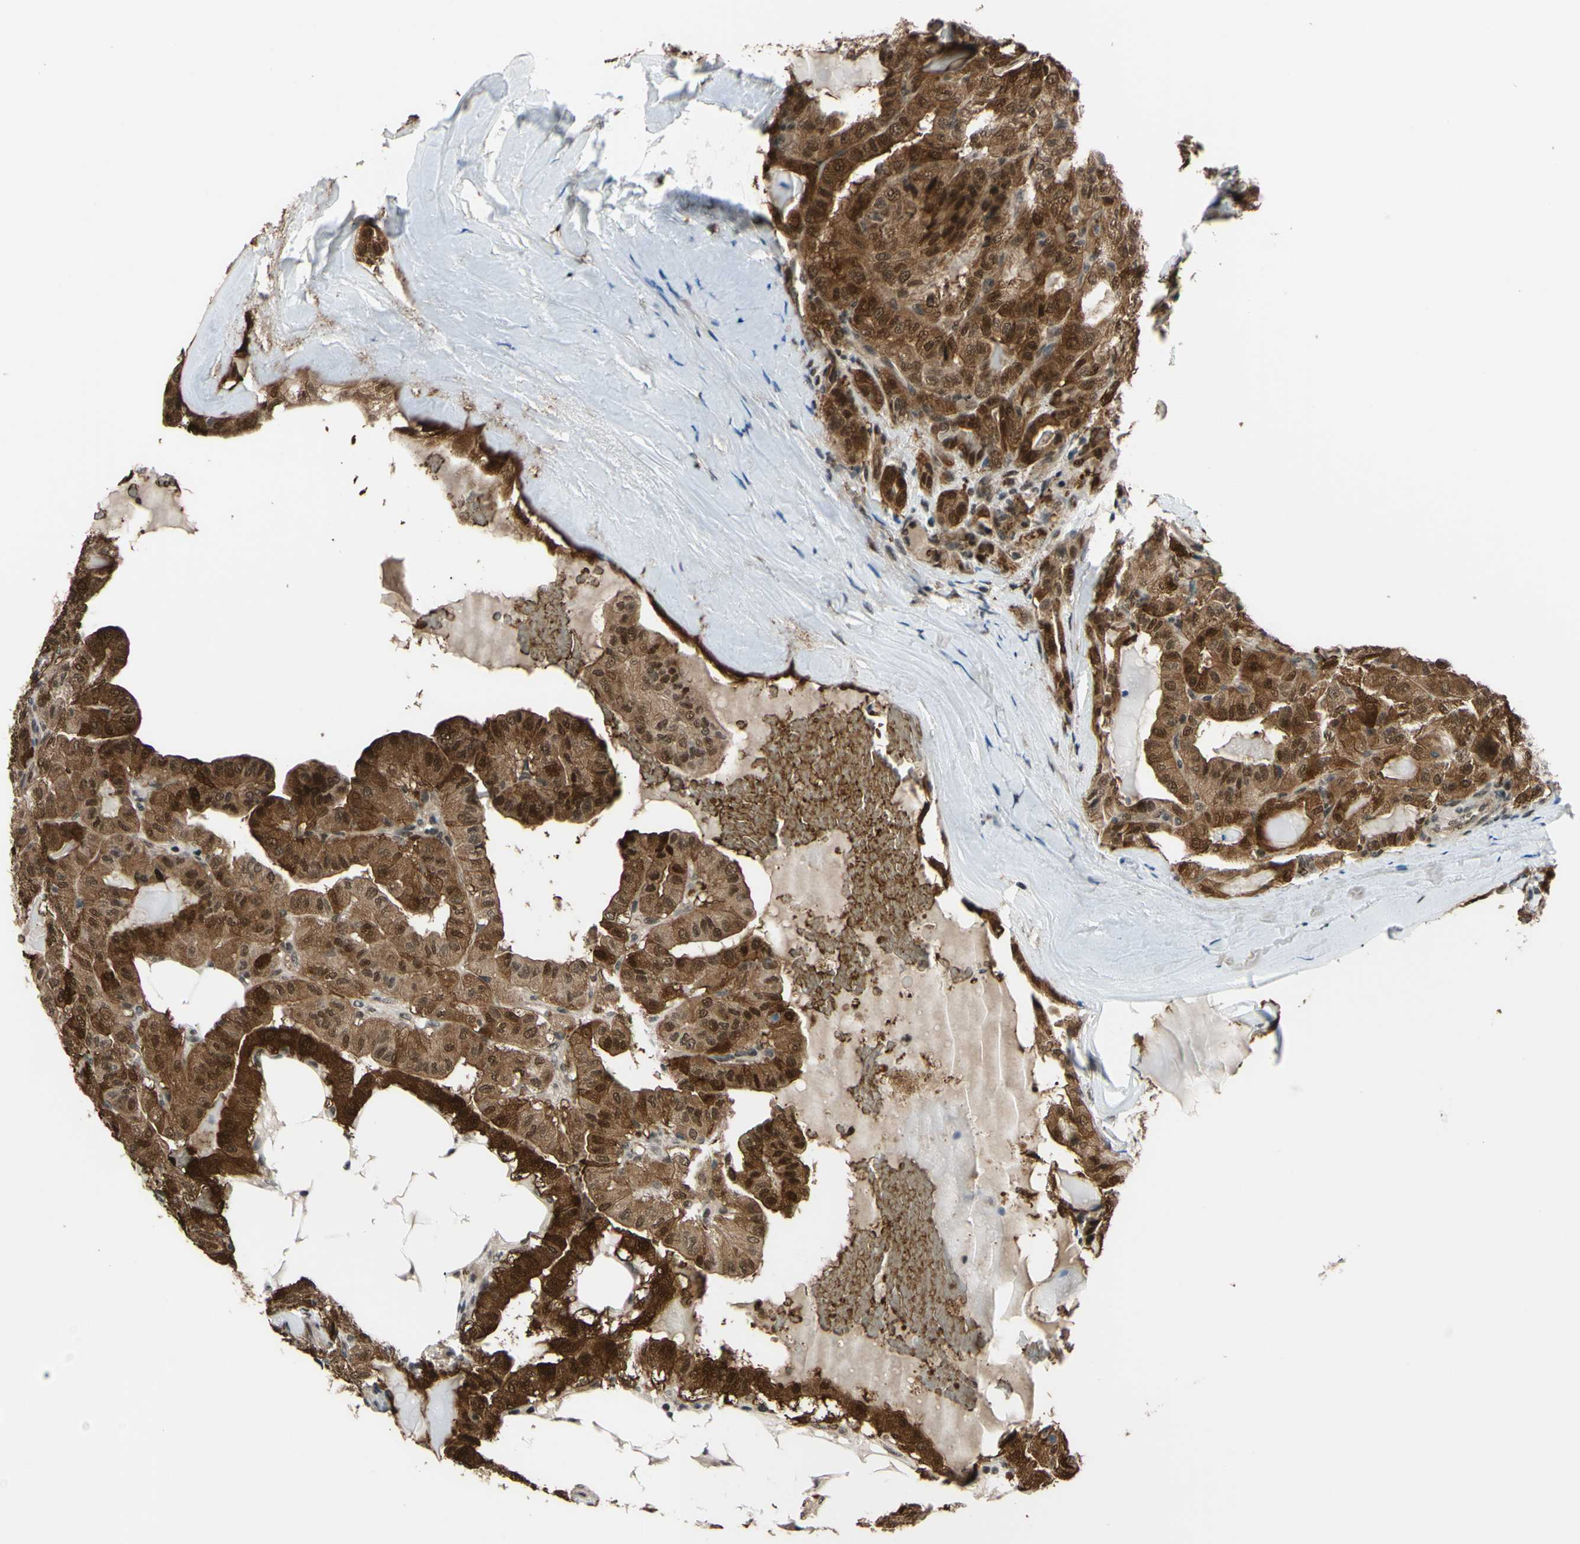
{"staining": {"intensity": "strong", "quantity": ">75%", "location": "cytoplasmic/membranous,nuclear"}, "tissue": "thyroid cancer", "cell_type": "Tumor cells", "image_type": "cancer", "snomed": [{"axis": "morphology", "description": "Papillary adenocarcinoma, NOS"}, {"axis": "topography", "description": "Thyroid gland"}], "caption": "Immunohistochemical staining of human papillary adenocarcinoma (thyroid) reveals high levels of strong cytoplasmic/membranous and nuclear expression in approximately >75% of tumor cells.", "gene": "THAP12", "patient": {"sex": "male", "age": 77}}